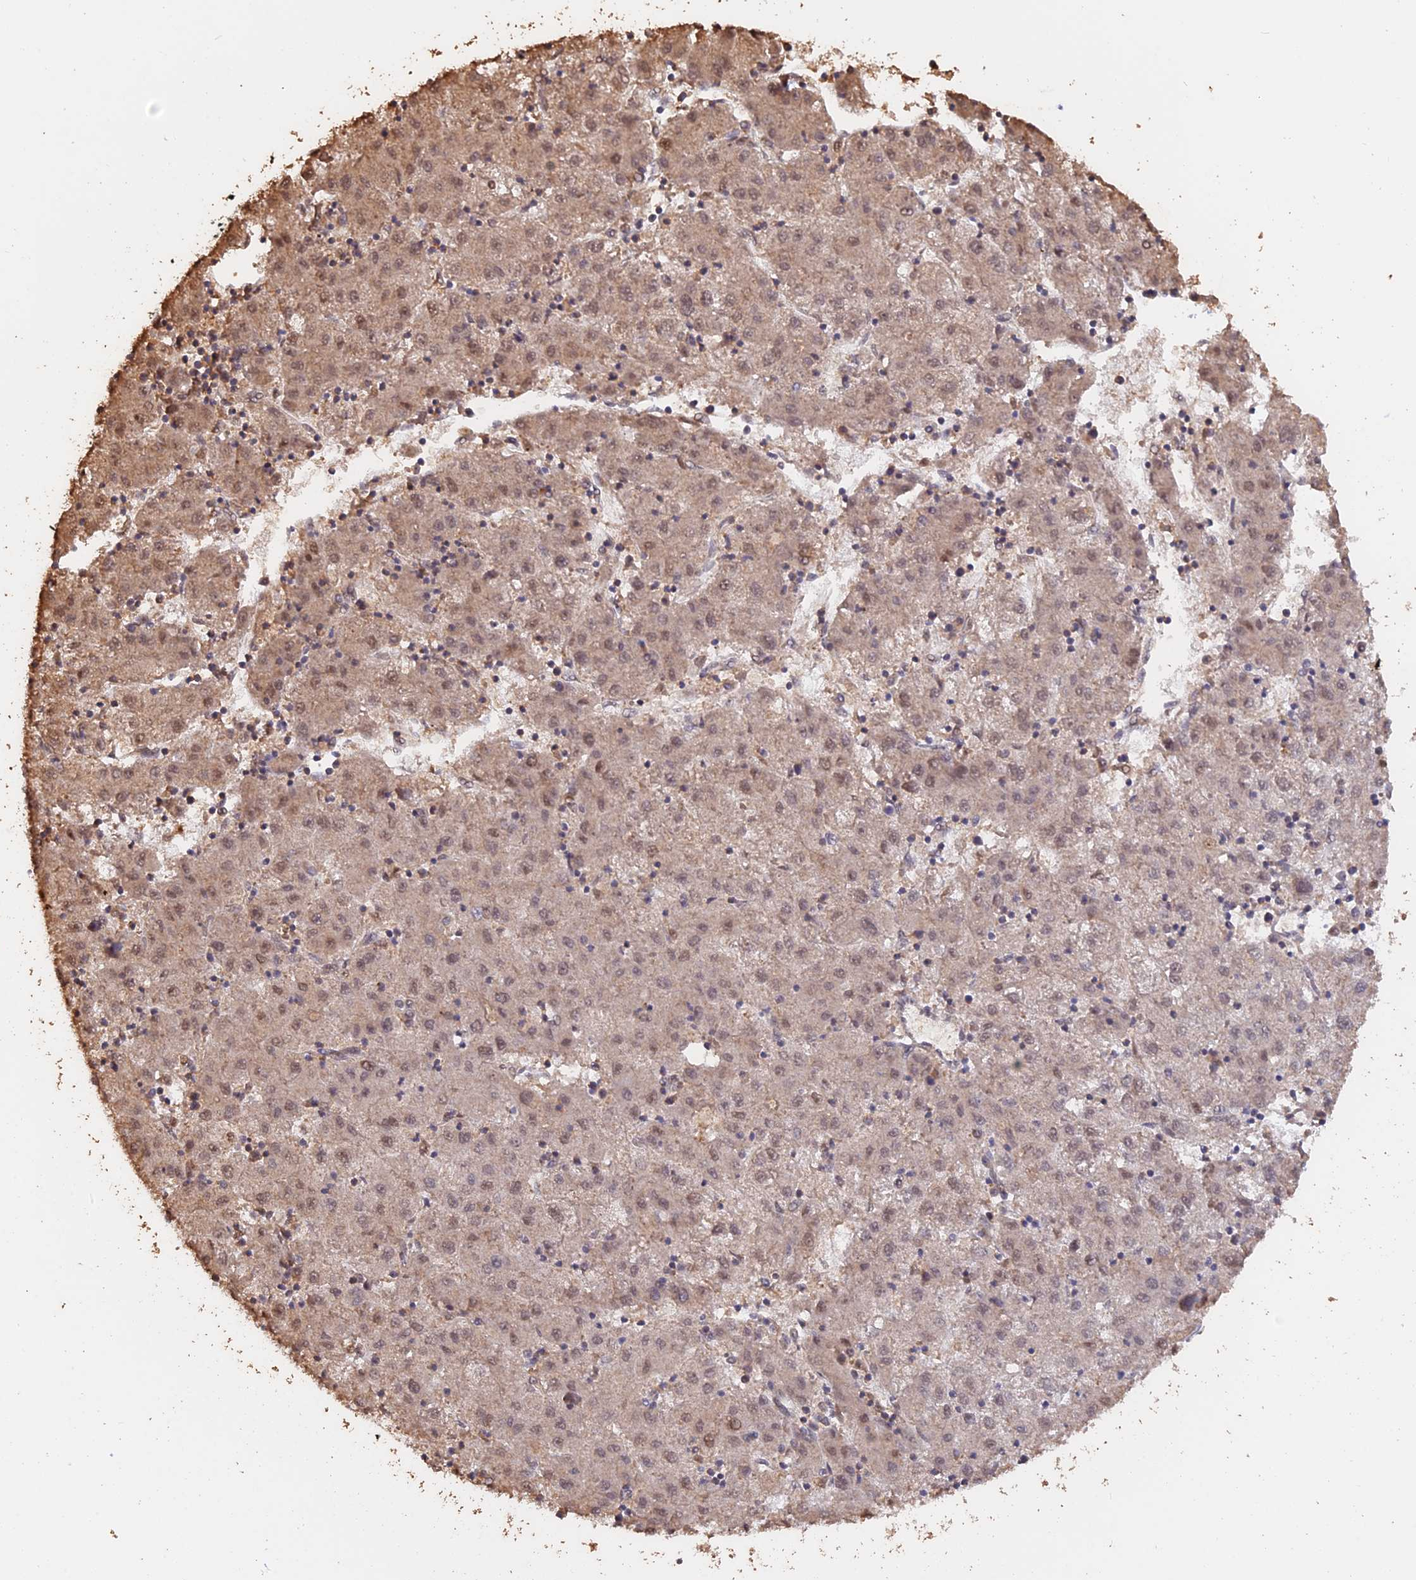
{"staining": {"intensity": "moderate", "quantity": ">75%", "location": "nuclear"}, "tissue": "liver cancer", "cell_type": "Tumor cells", "image_type": "cancer", "snomed": [{"axis": "morphology", "description": "Carcinoma, Hepatocellular, NOS"}, {"axis": "topography", "description": "Liver"}], "caption": "Immunohistochemical staining of human liver cancer shows medium levels of moderate nuclear positivity in about >75% of tumor cells.", "gene": "PSMC6", "patient": {"sex": "male", "age": 72}}